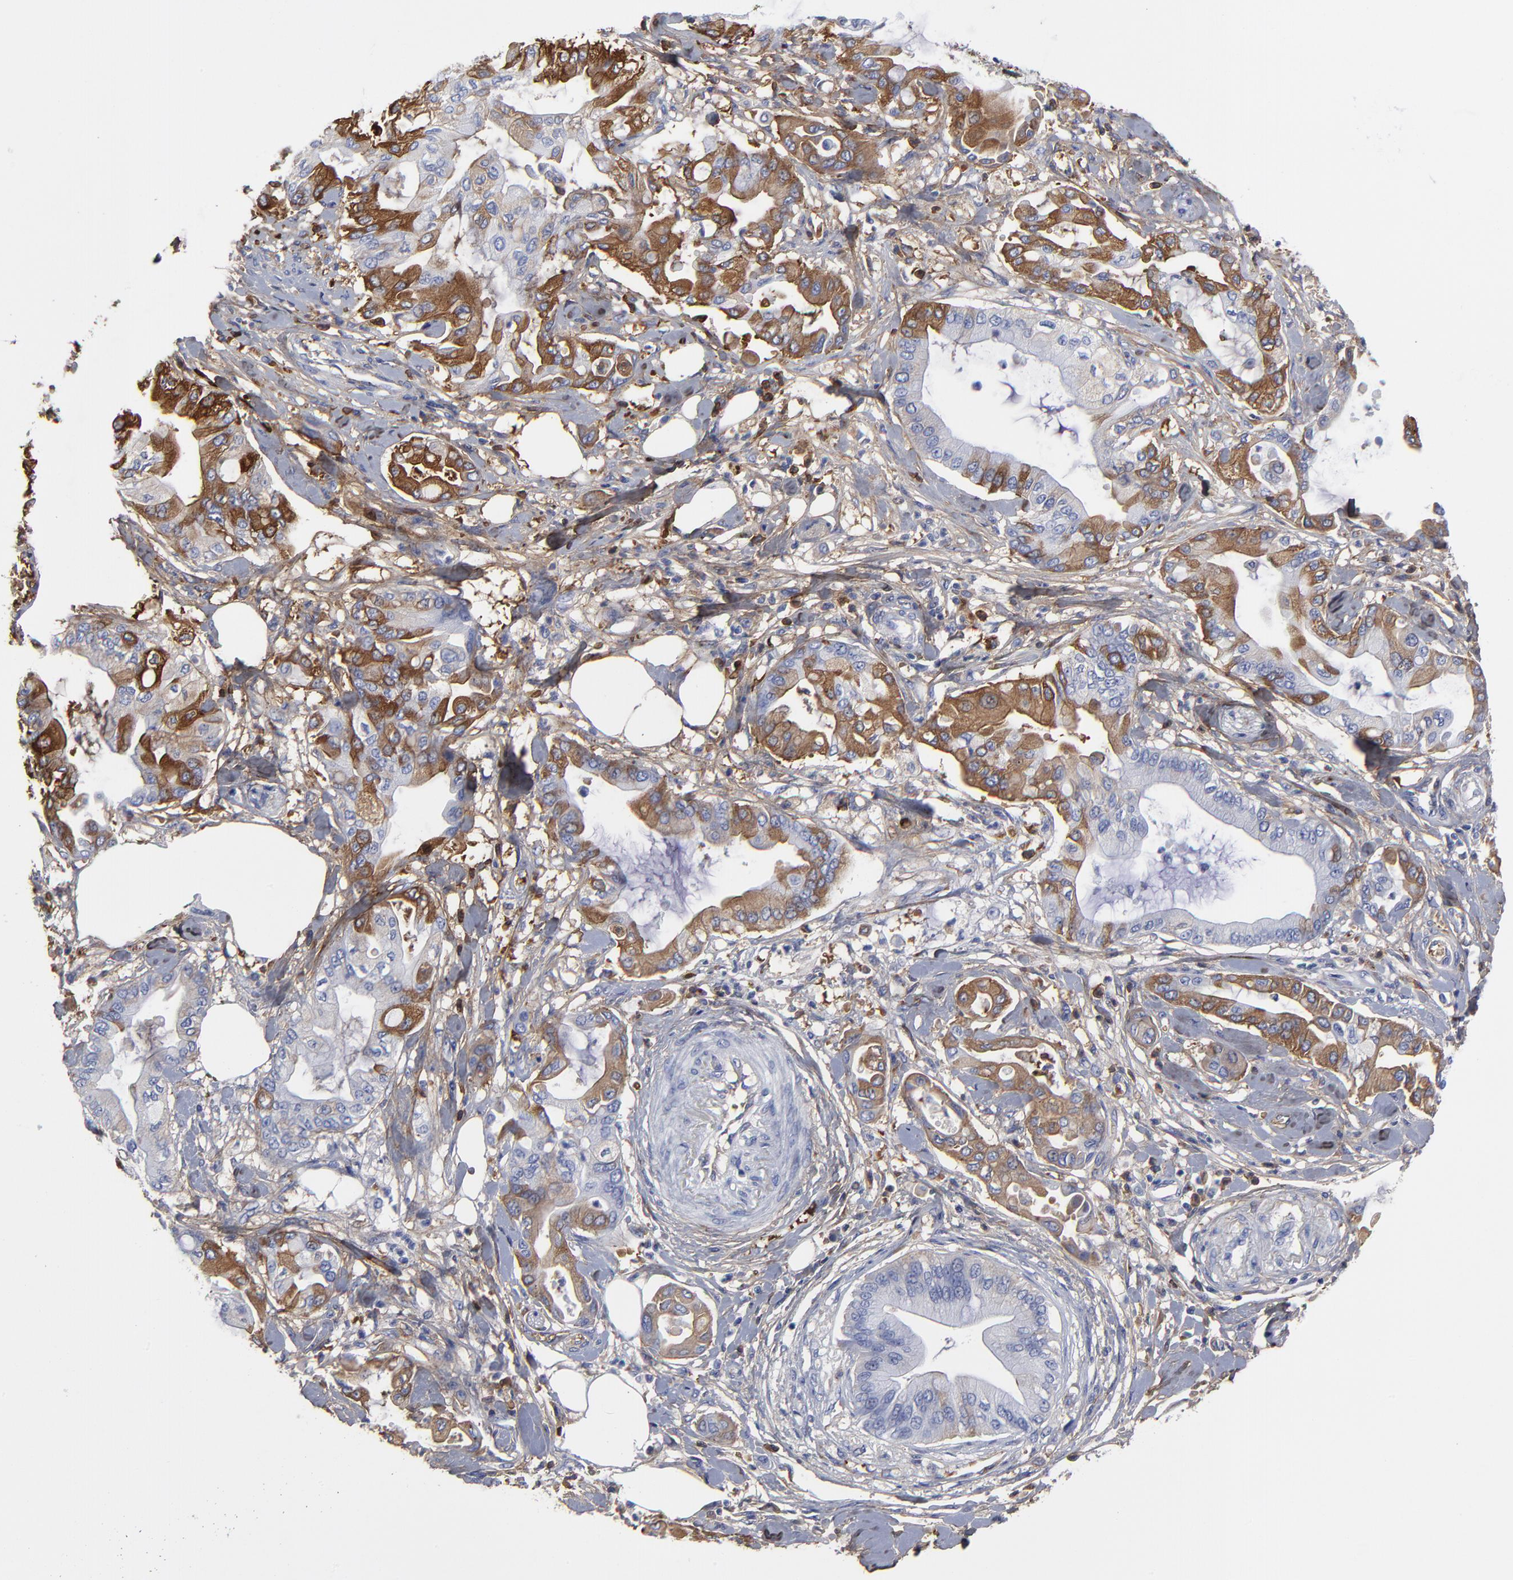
{"staining": {"intensity": "strong", "quantity": "25%-75%", "location": "cytoplasmic/membranous"}, "tissue": "pancreatic cancer", "cell_type": "Tumor cells", "image_type": "cancer", "snomed": [{"axis": "morphology", "description": "Adenocarcinoma, NOS"}, {"axis": "morphology", "description": "Adenocarcinoma, metastatic, NOS"}, {"axis": "topography", "description": "Lymph node"}, {"axis": "topography", "description": "Pancreas"}, {"axis": "topography", "description": "Duodenum"}], "caption": "Pancreatic cancer (adenocarcinoma) stained with a brown dye shows strong cytoplasmic/membranous positive staining in approximately 25%-75% of tumor cells.", "gene": "DCN", "patient": {"sex": "female", "age": 64}}